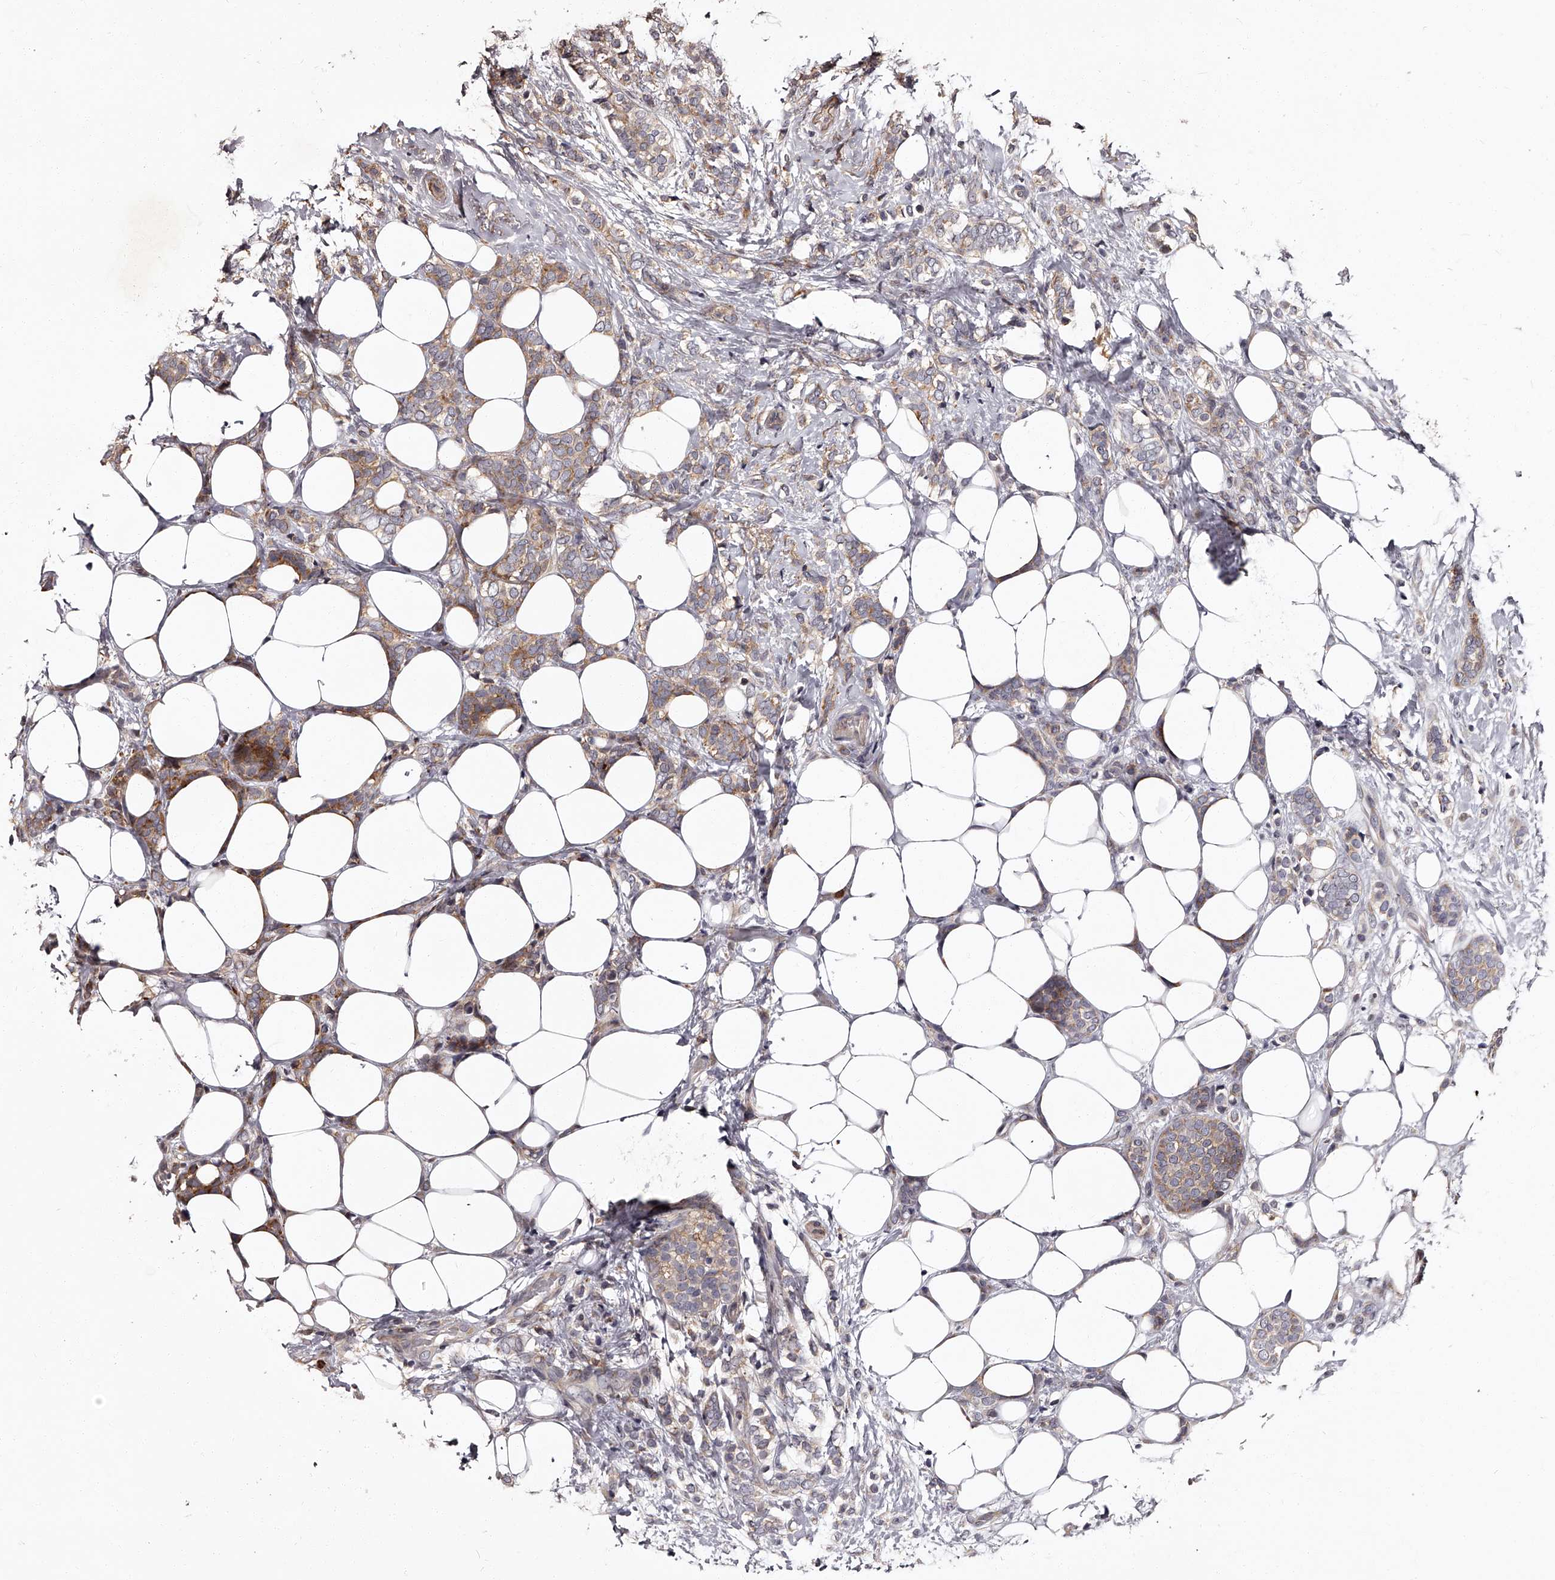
{"staining": {"intensity": "moderate", "quantity": "25%-75%", "location": "cytoplasmic/membranous"}, "tissue": "breast cancer", "cell_type": "Tumor cells", "image_type": "cancer", "snomed": [{"axis": "morphology", "description": "Lobular carcinoma"}, {"axis": "topography", "description": "Breast"}], "caption": "Human breast cancer (lobular carcinoma) stained with a brown dye demonstrates moderate cytoplasmic/membranous positive staining in approximately 25%-75% of tumor cells.", "gene": "RSC1A1", "patient": {"sex": "female", "age": 50}}